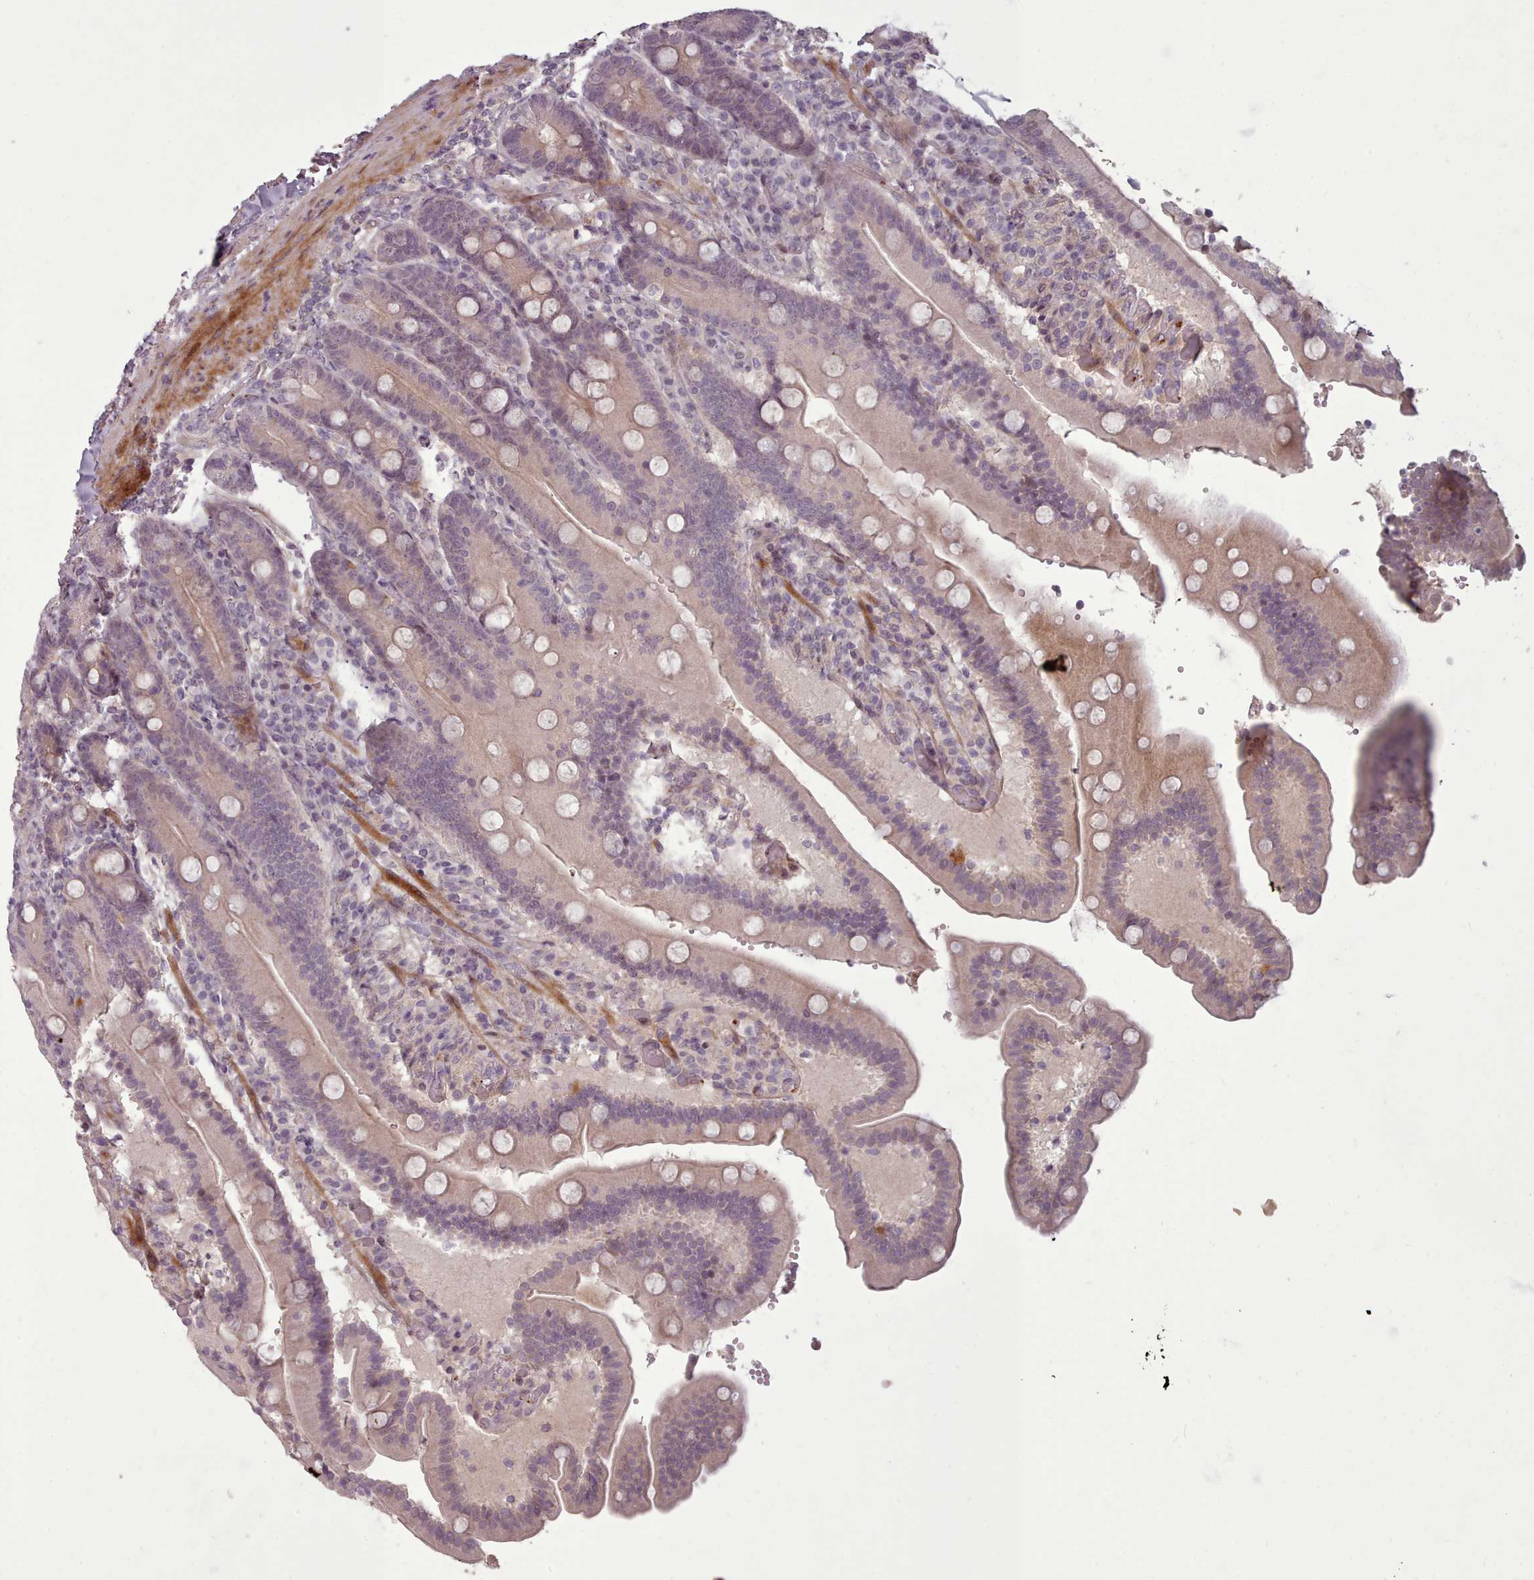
{"staining": {"intensity": "weak", "quantity": "25%-75%", "location": "cytoplasmic/membranous"}, "tissue": "duodenum", "cell_type": "Glandular cells", "image_type": "normal", "snomed": [{"axis": "morphology", "description": "Normal tissue, NOS"}, {"axis": "topography", "description": "Duodenum"}], "caption": "Benign duodenum demonstrates weak cytoplasmic/membranous staining in about 25%-75% of glandular cells.", "gene": "LEFTY1", "patient": {"sex": "female", "age": 62}}